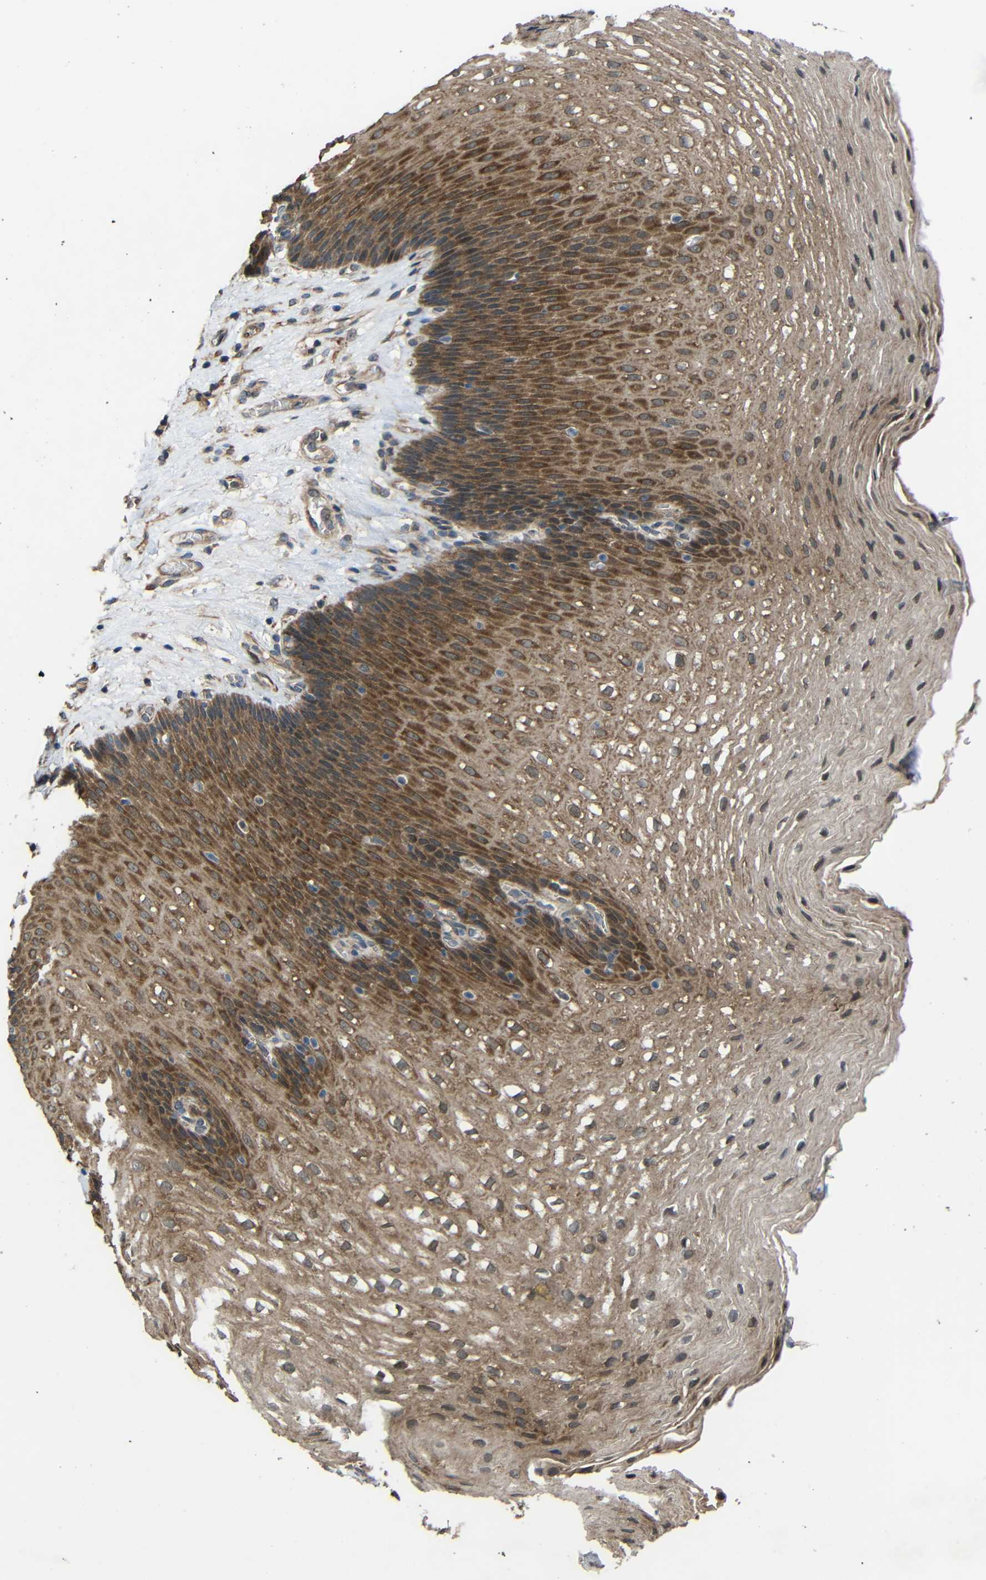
{"staining": {"intensity": "strong", "quantity": "25%-75%", "location": "cytoplasmic/membranous"}, "tissue": "esophagus", "cell_type": "Squamous epithelial cells", "image_type": "normal", "snomed": [{"axis": "morphology", "description": "Normal tissue, NOS"}, {"axis": "topography", "description": "Esophagus"}], "caption": "Immunohistochemical staining of normal human esophagus displays strong cytoplasmic/membranous protein staining in about 25%-75% of squamous epithelial cells.", "gene": "CHST9", "patient": {"sex": "male", "age": 48}}